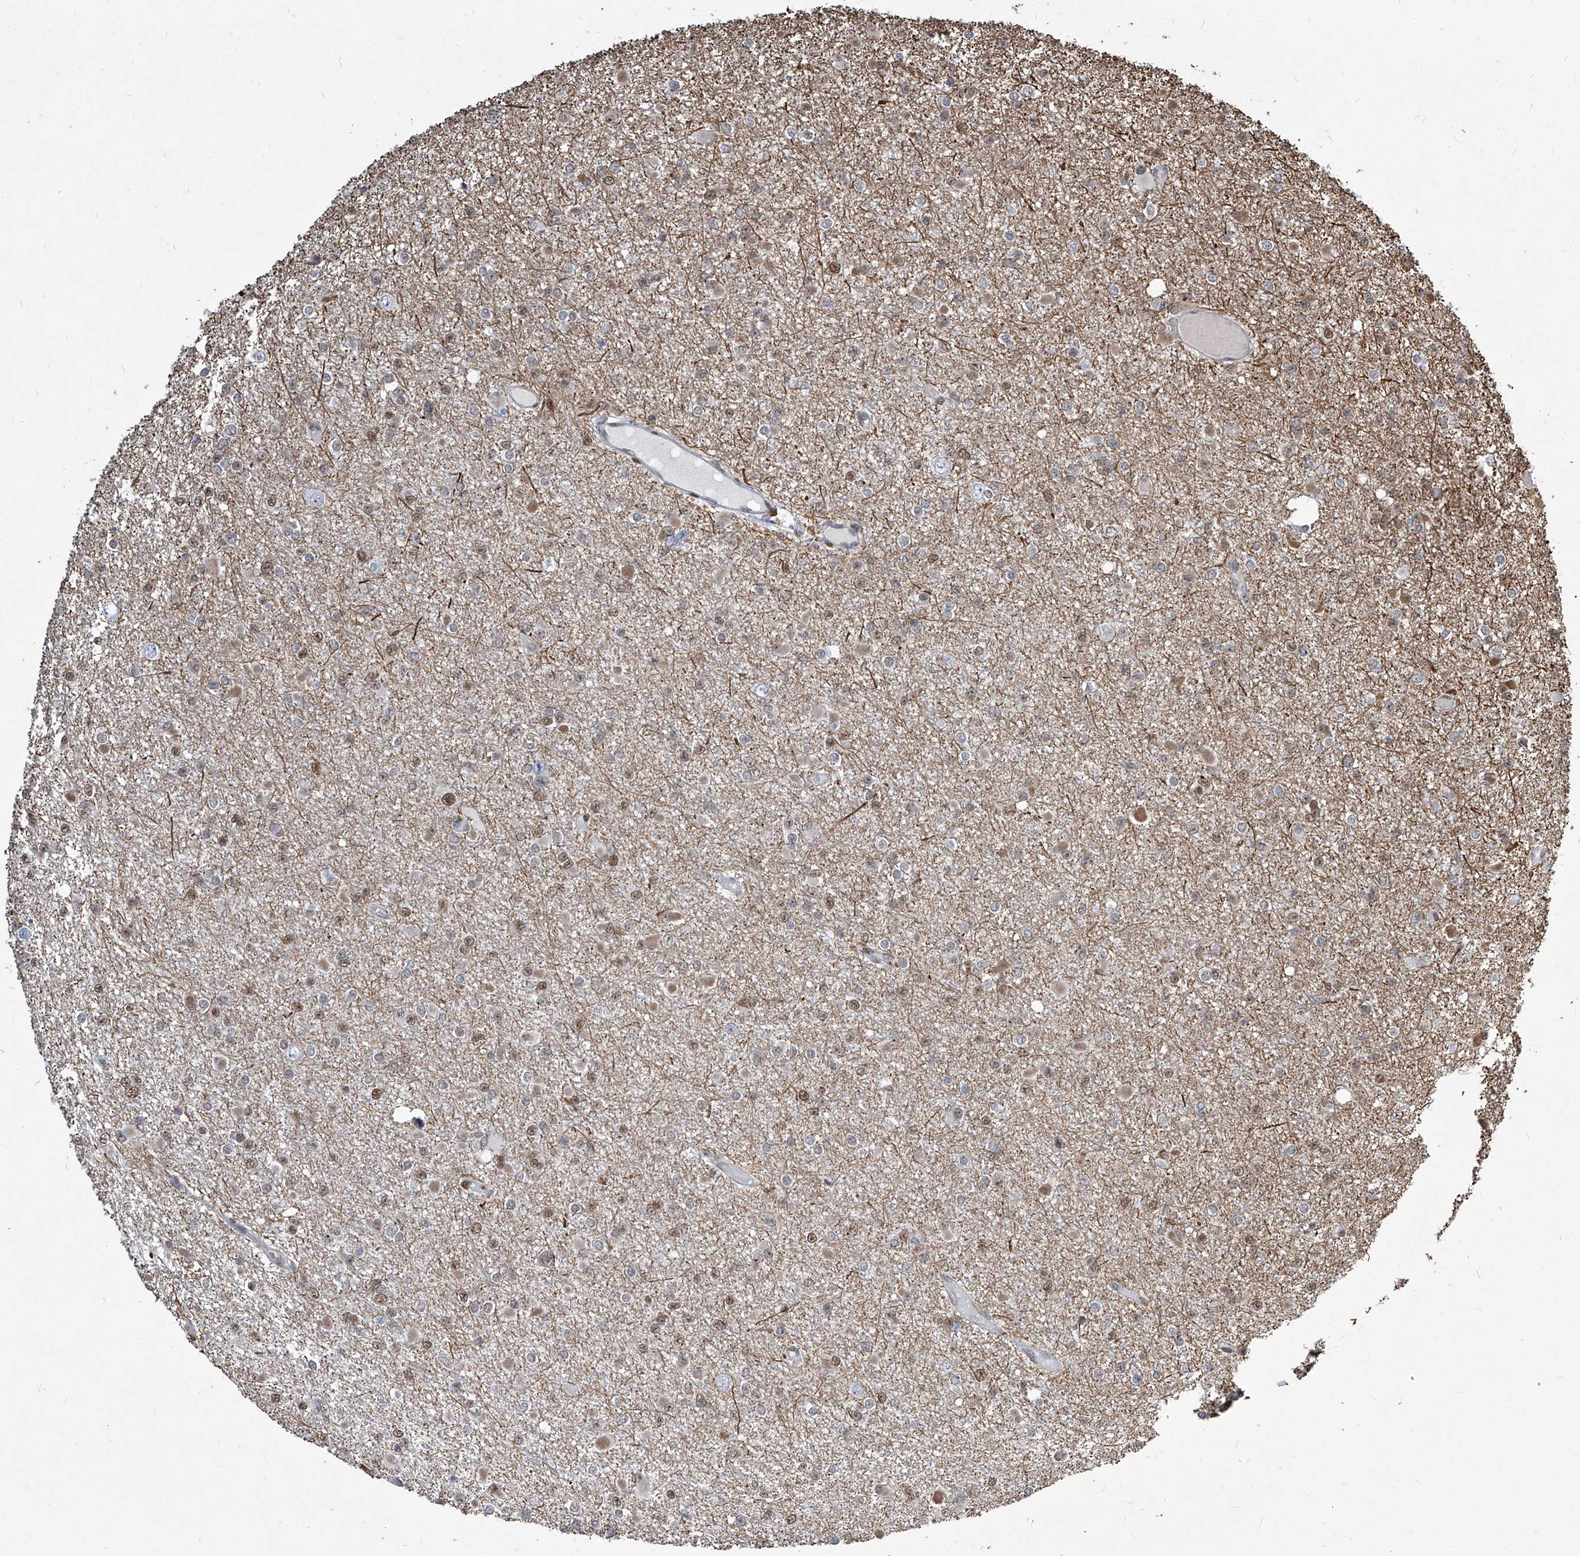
{"staining": {"intensity": "moderate", "quantity": "<25%", "location": "nuclear"}, "tissue": "glioma", "cell_type": "Tumor cells", "image_type": "cancer", "snomed": [{"axis": "morphology", "description": "Glioma, malignant, Low grade"}, {"axis": "topography", "description": "Brain"}], "caption": "A brown stain shows moderate nuclear expression of a protein in human malignant low-grade glioma tumor cells.", "gene": "IRF2", "patient": {"sex": "female", "age": 22}}